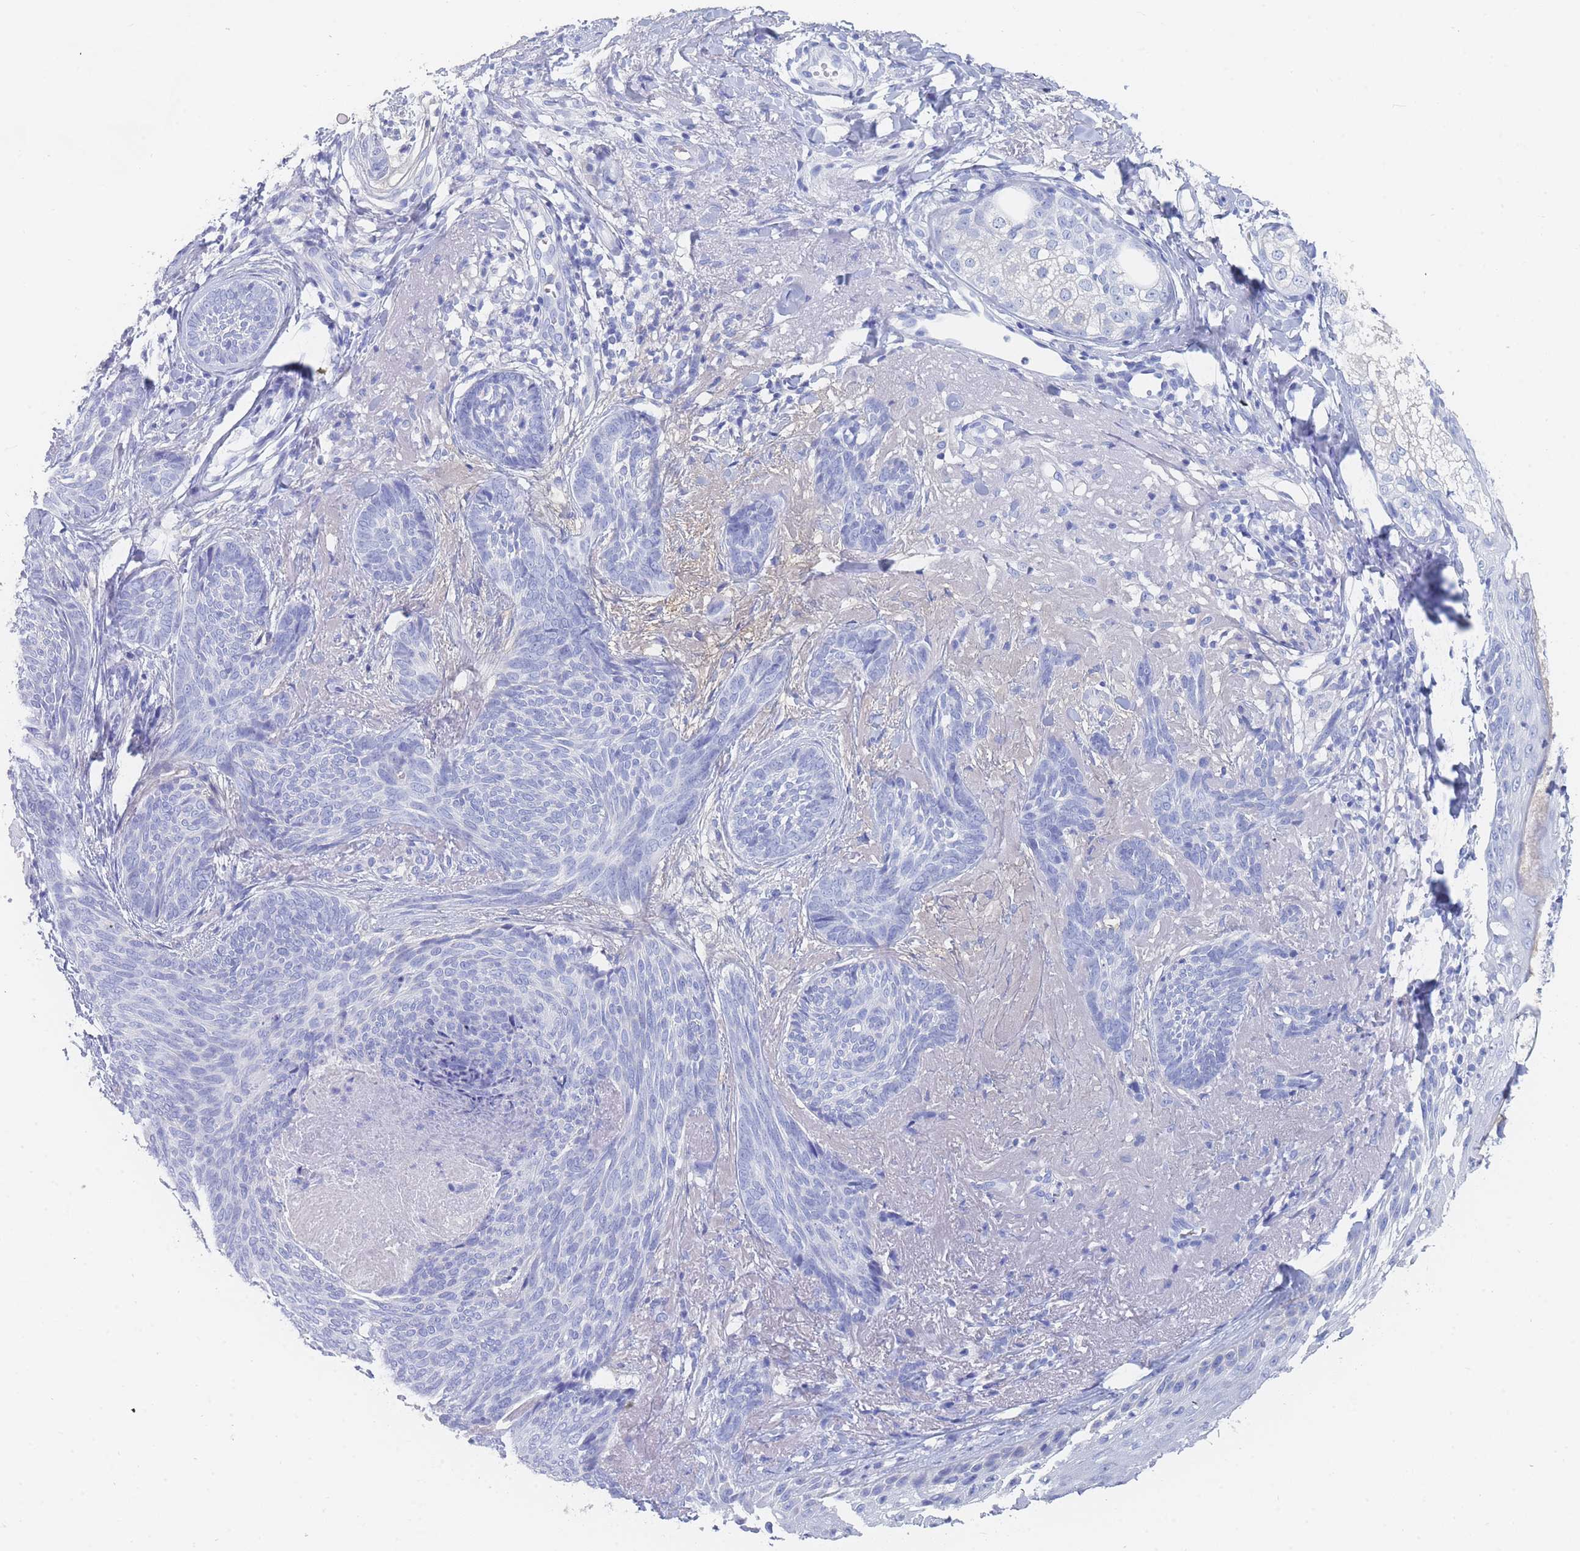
{"staining": {"intensity": "negative", "quantity": "none", "location": "none"}, "tissue": "skin cancer", "cell_type": "Tumor cells", "image_type": "cancer", "snomed": [{"axis": "morphology", "description": "Basal cell carcinoma"}, {"axis": "topography", "description": "Skin"}], "caption": "This histopathology image is of skin cancer stained with immunohistochemistry (IHC) to label a protein in brown with the nuclei are counter-stained blue. There is no expression in tumor cells.", "gene": "SLC25A35", "patient": {"sex": "female", "age": 86}}